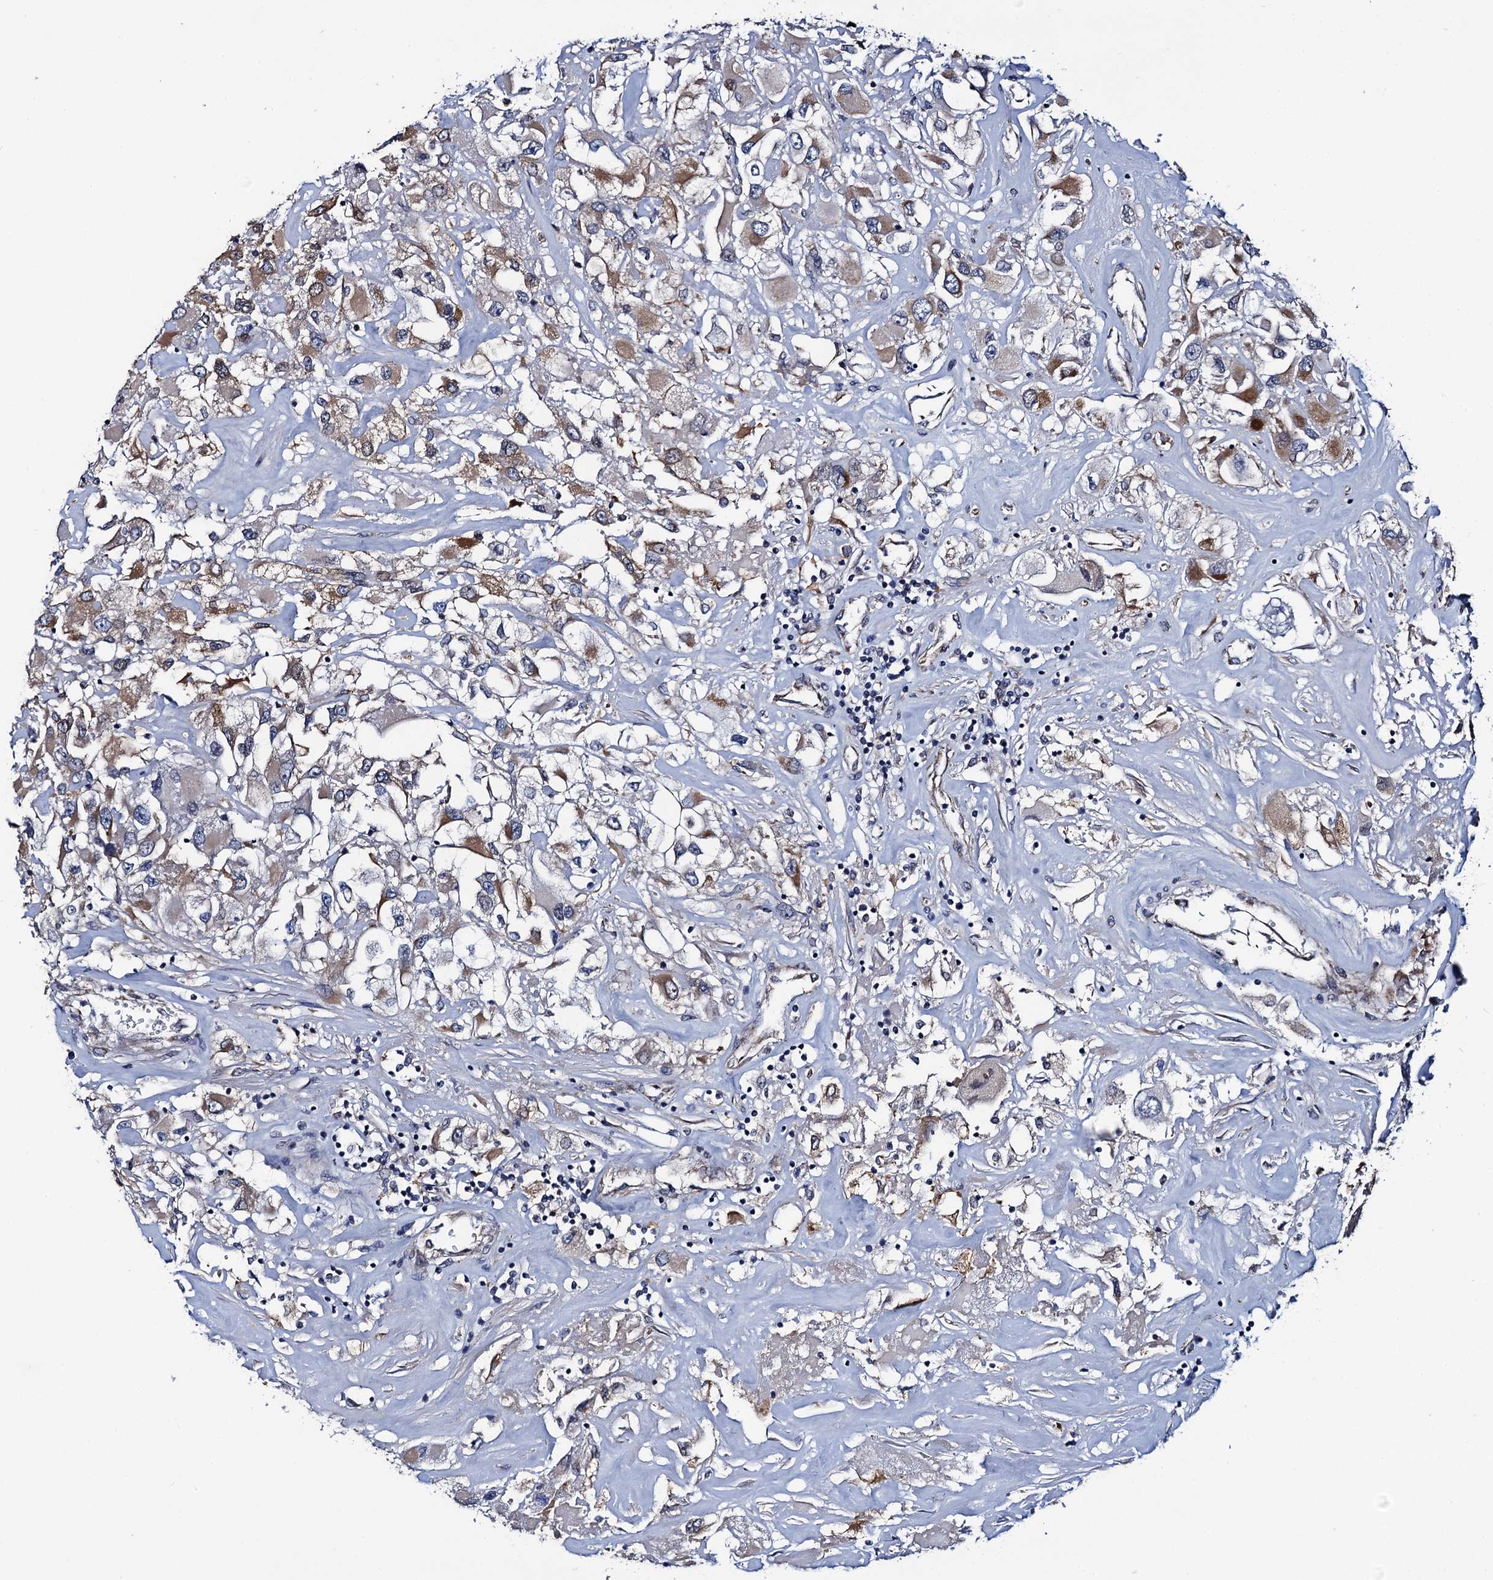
{"staining": {"intensity": "moderate", "quantity": ">75%", "location": "cytoplasmic/membranous"}, "tissue": "renal cancer", "cell_type": "Tumor cells", "image_type": "cancer", "snomed": [{"axis": "morphology", "description": "Adenocarcinoma, NOS"}, {"axis": "topography", "description": "Kidney"}], "caption": "Immunohistochemistry (IHC) of human adenocarcinoma (renal) shows medium levels of moderate cytoplasmic/membranous staining in about >75% of tumor cells. The protein is shown in brown color, while the nuclei are stained blue.", "gene": "PTCD3", "patient": {"sex": "female", "age": 52}}